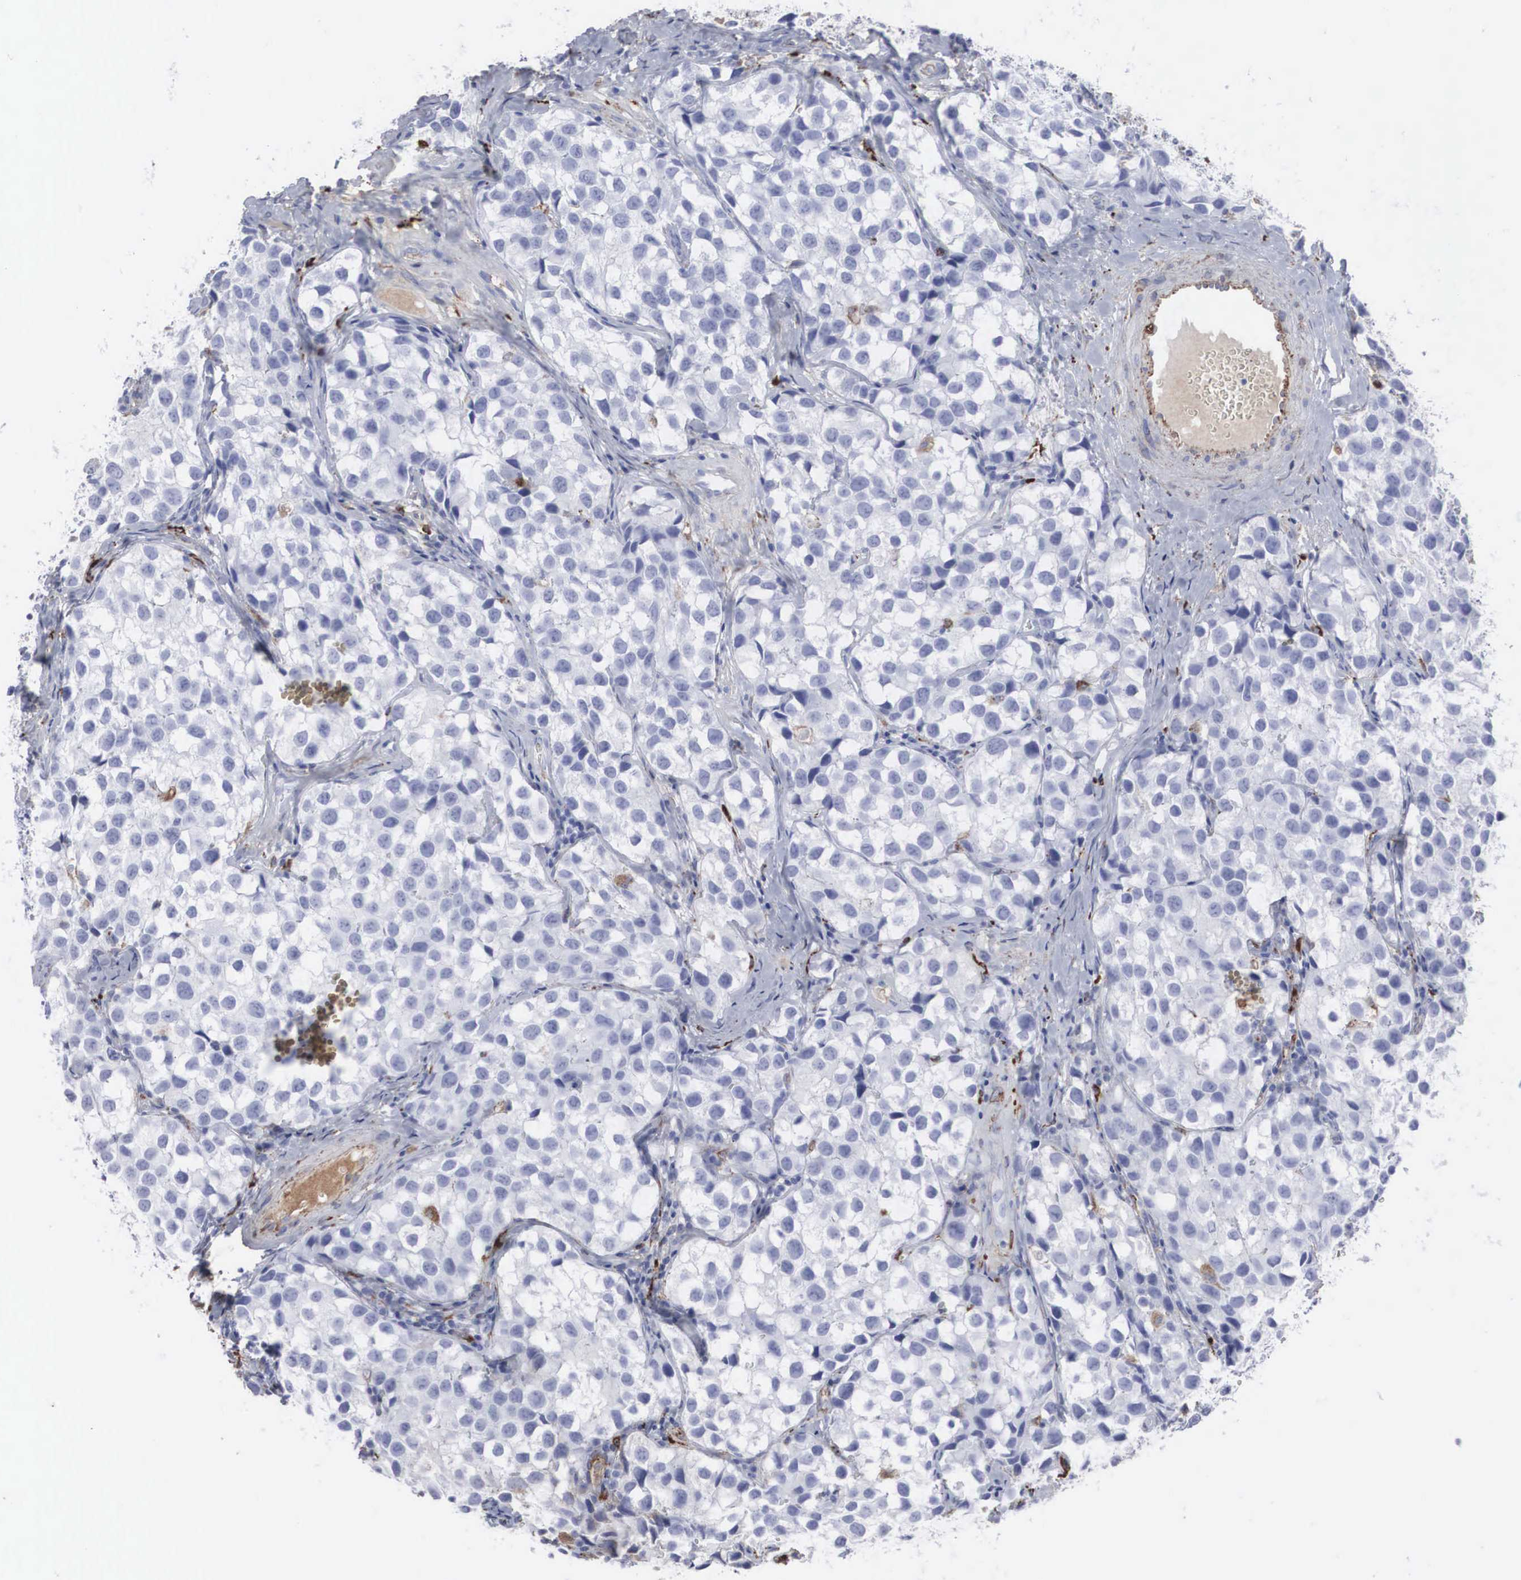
{"staining": {"intensity": "moderate", "quantity": "<25%", "location": "cytoplasmic/membranous"}, "tissue": "testis cancer", "cell_type": "Tumor cells", "image_type": "cancer", "snomed": [{"axis": "morphology", "description": "Seminoma, NOS"}, {"axis": "topography", "description": "Testis"}], "caption": "Seminoma (testis) tissue shows moderate cytoplasmic/membranous expression in approximately <25% of tumor cells, visualized by immunohistochemistry.", "gene": "LGALS3BP", "patient": {"sex": "male", "age": 39}}